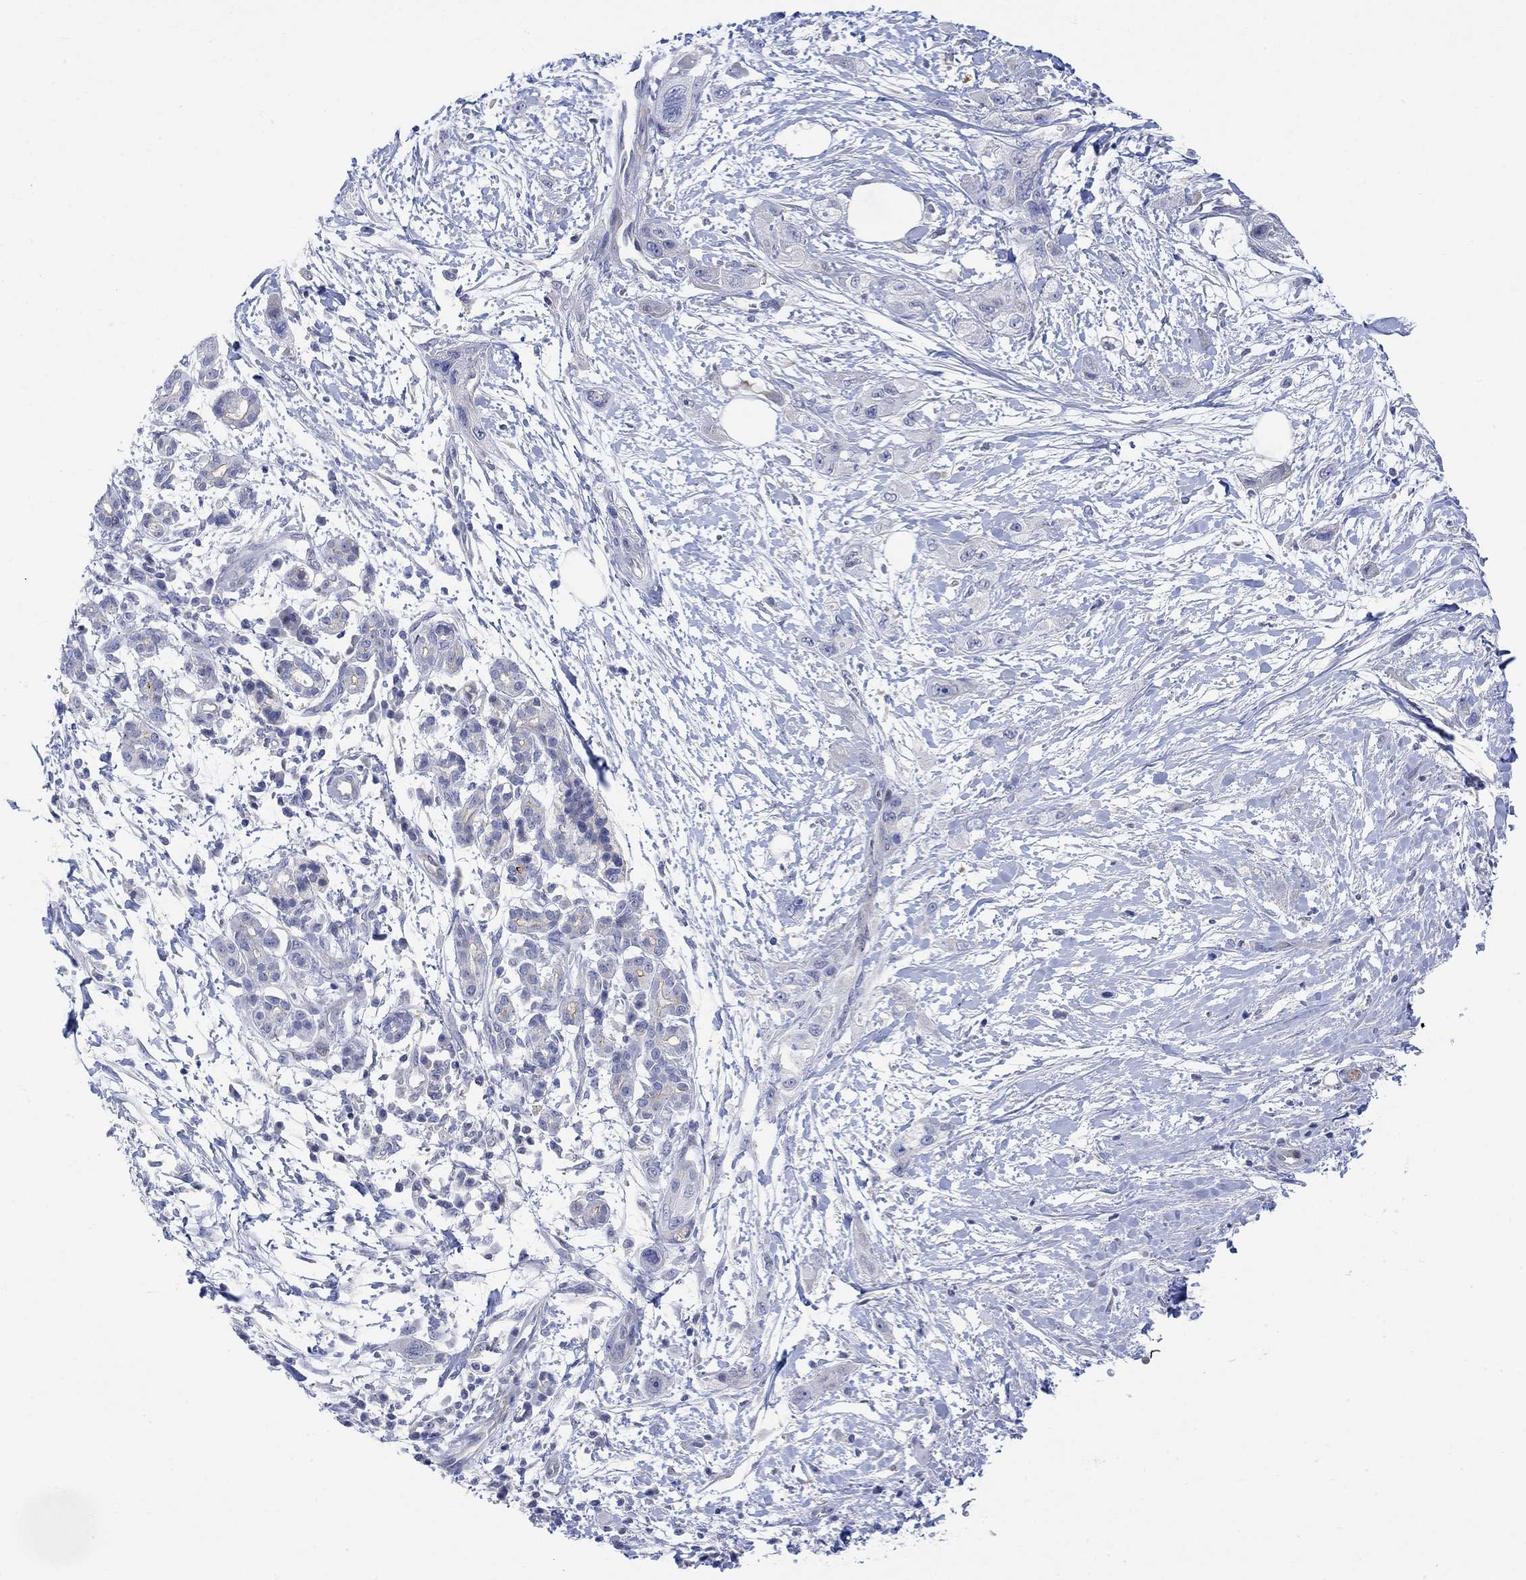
{"staining": {"intensity": "negative", "quantity": "none", "location": "none"}, "tissue": "pancreatic cancer", "cell_type": "Tumor cells", "image_type": "cancer", "snomed": [{"axis": "morphology", "description": "Adenocarcinoma, NOS"}, {"axis": "topography", "description": "Pancreas"}], "caption": "Immunohistochemistry photomicrograph of human adenocarcinoma (pancreatic) stained for a protein (brown), which displays no staining in tumor cells. (Immunohistochemistry, brightfield microscopy, high magnification).", "gene": "ARSK", "patient": {"sex": "male", "age": 72}}